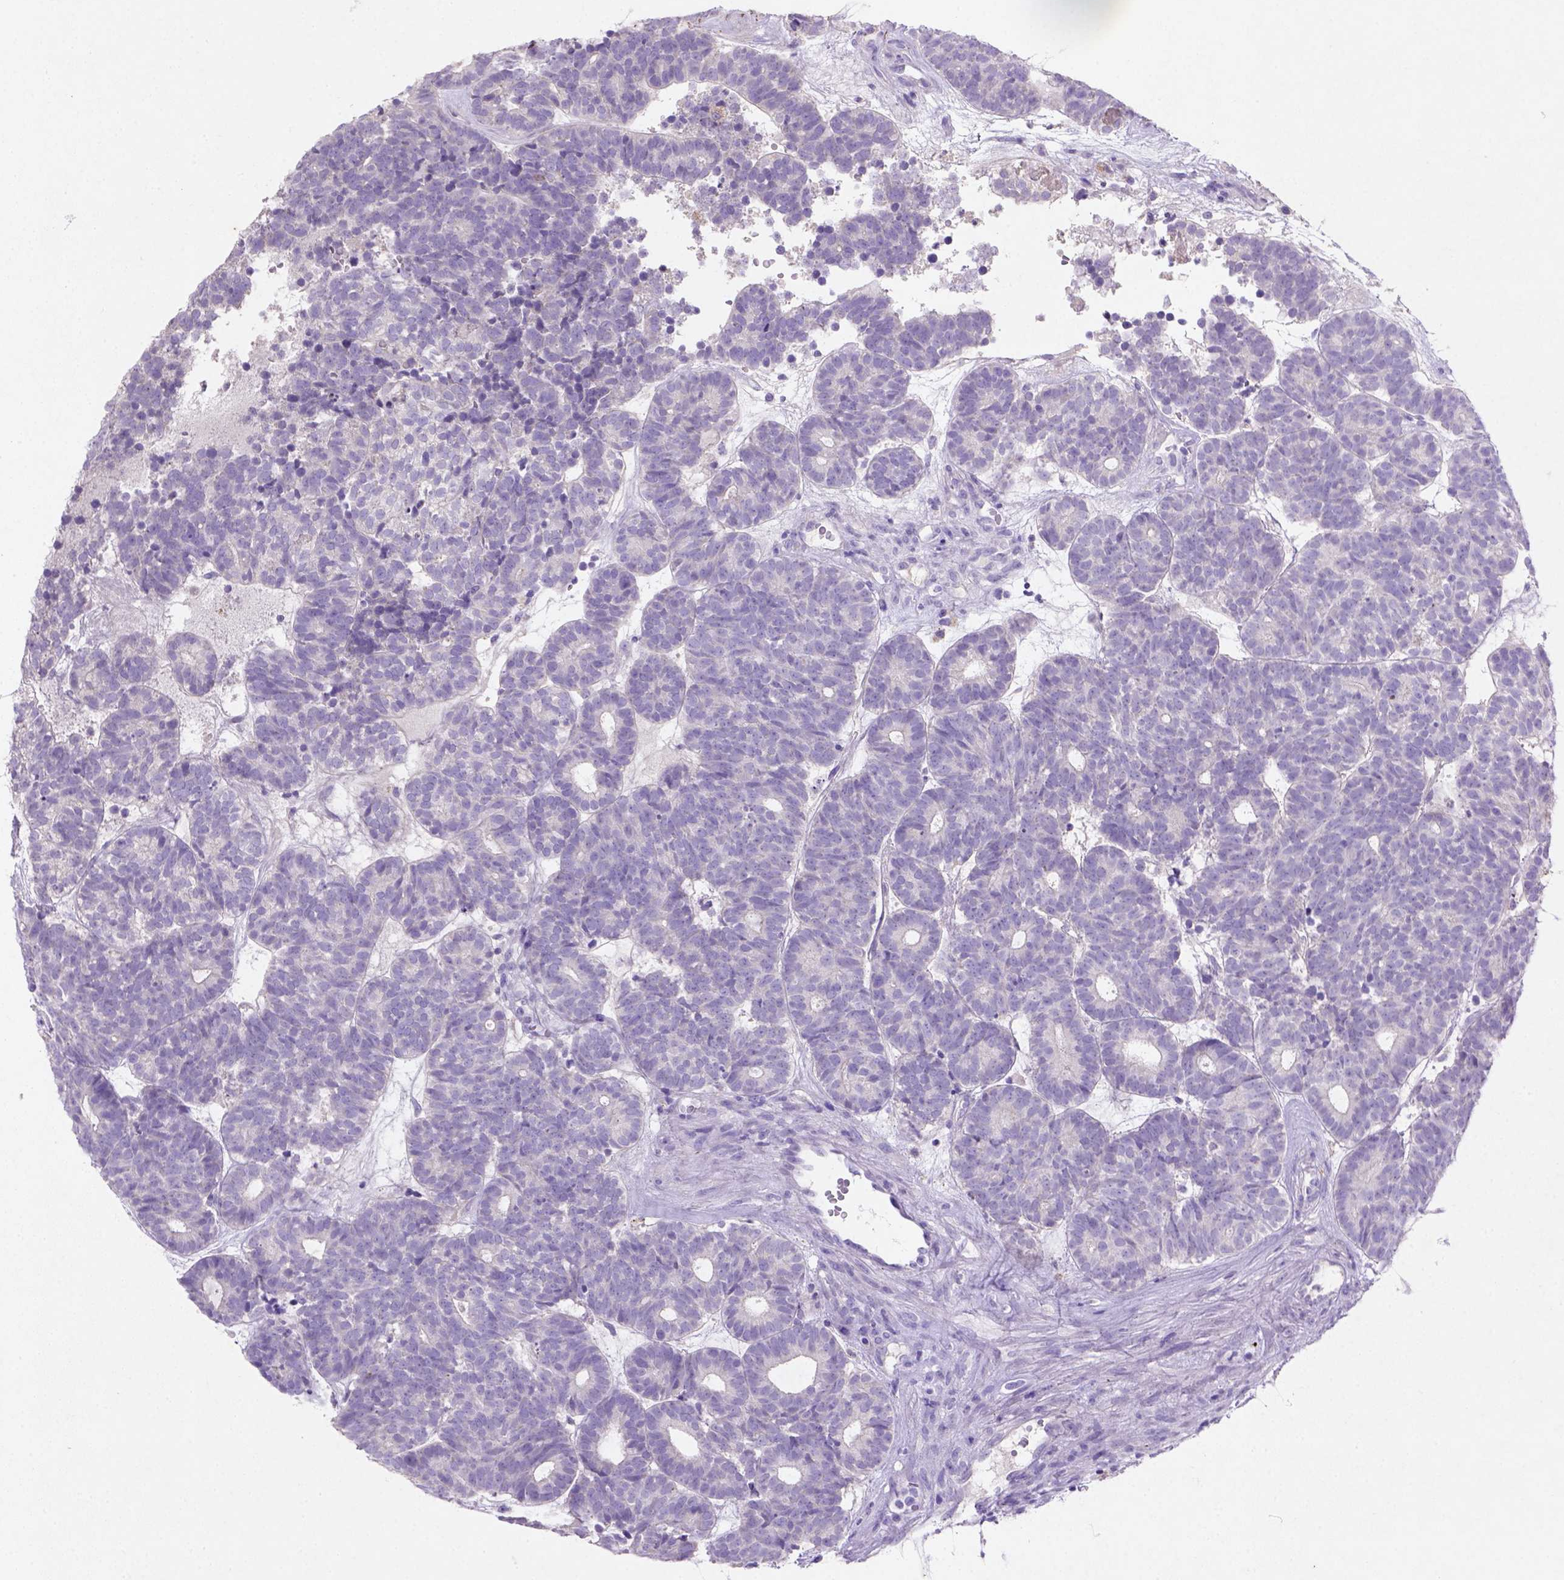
{"staining": {"intensity": "negative", "quantity": "none", "location": "none"}, "tissue": "head and neck cancer", "cell_type": "Tumor cells", "image_type": "cancer", "snomed": [{"axis": "morphology", "description": "Adenocarcinoma, NOS"}, {"axis": "topography", "description": "Head-Neck"}], "caption": "Image shows no significant protein positivity in tumor cells of head and neck cancer.", "gene": "NUDT2", "patient": {"sex": "female", "age": 81}}